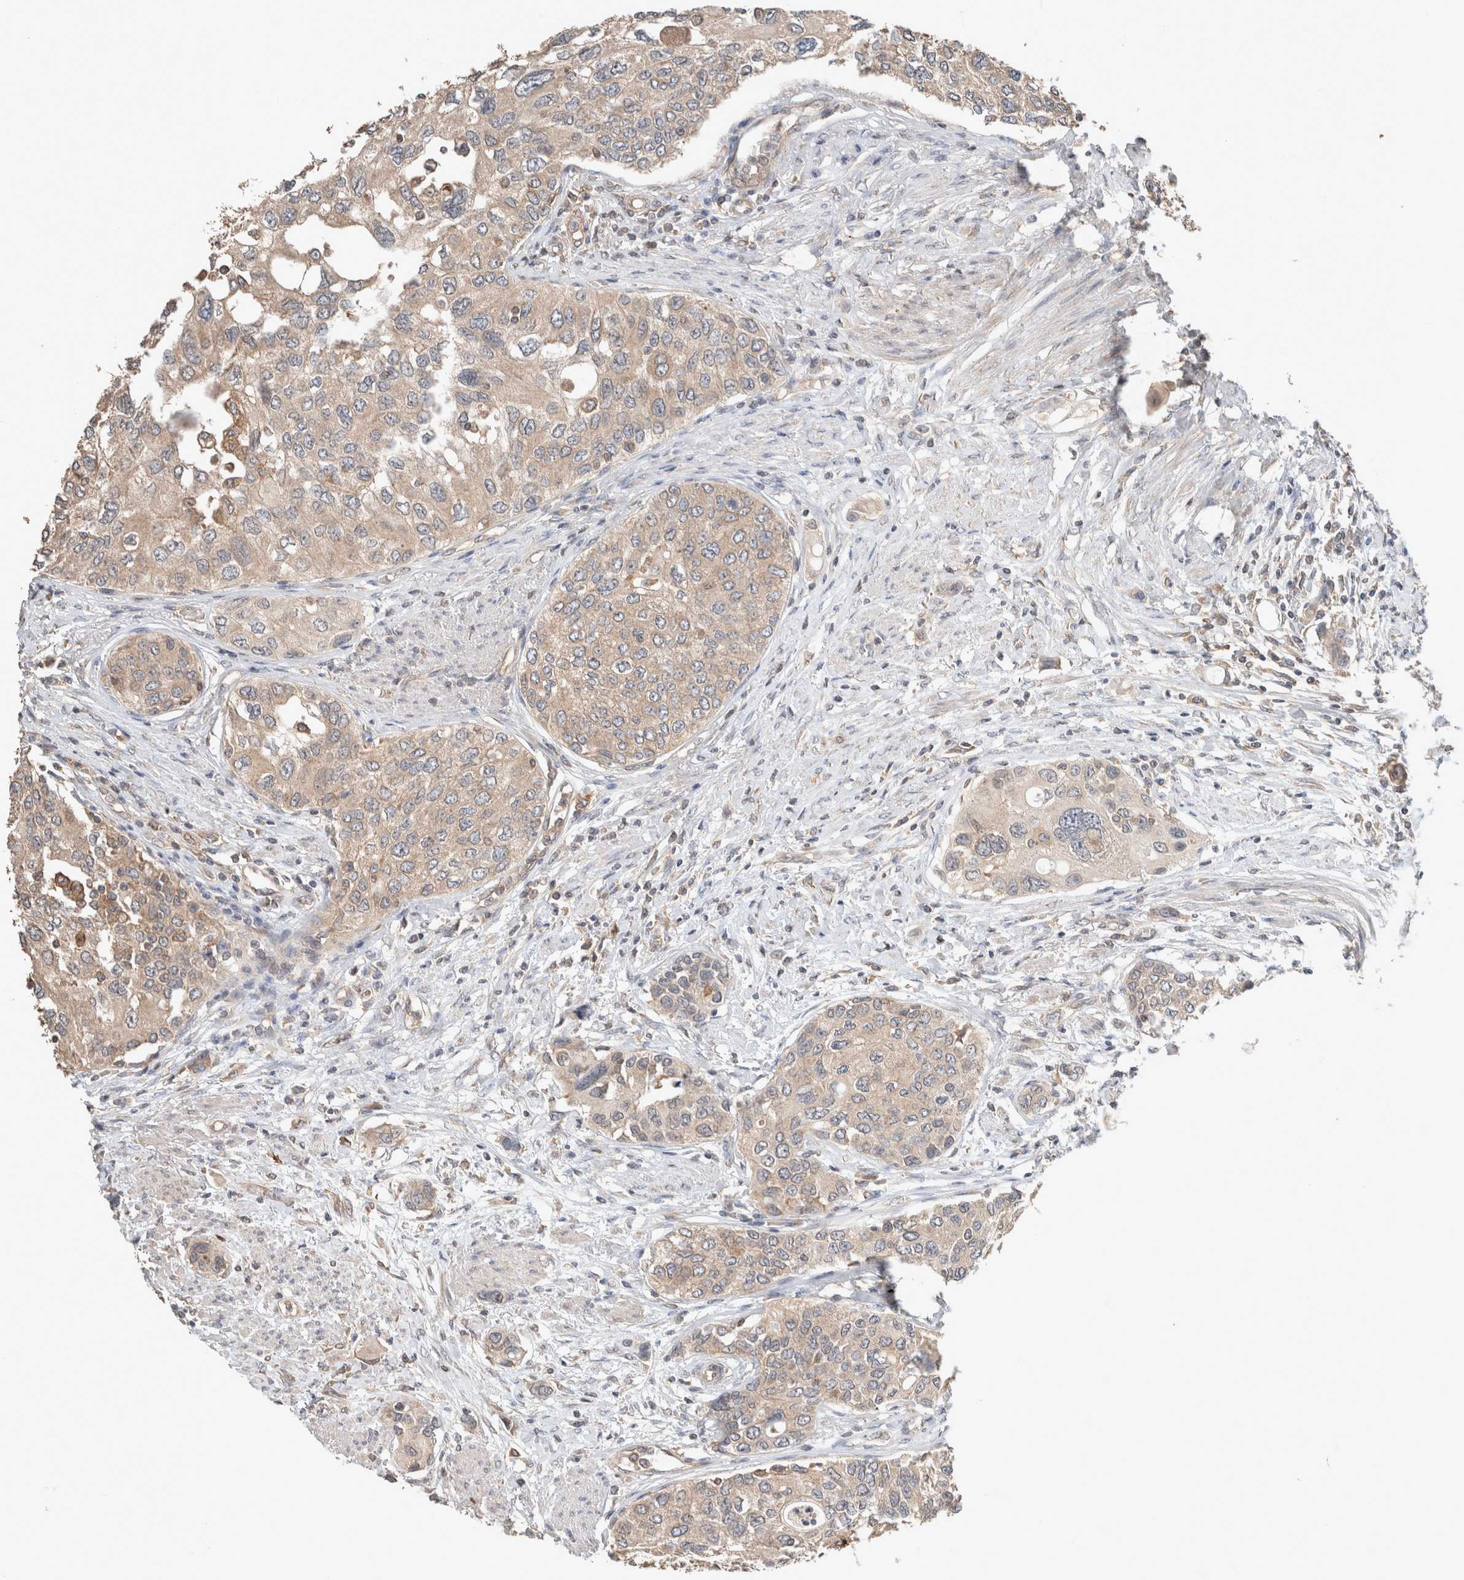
{"staining": {"intensity": "weak", "quantity": "<25%", "location": "cytoplasmic/membranous"}, "tissue": "urothelial cancer", "cell_type": "Tumor cells", "image_type": "cancer", "snomed": [{"axis": "morphology", "description": "Urothelial carcinoma, High grade"}, {"axis": "topography", "description": "Urinary bladder"}], "caption": "The histopathology image demonstrates no significant staining in tumor cells of urothelial cancer.", "gene": "ERAP2", "patient": {"sex": "female", "age": 56}}